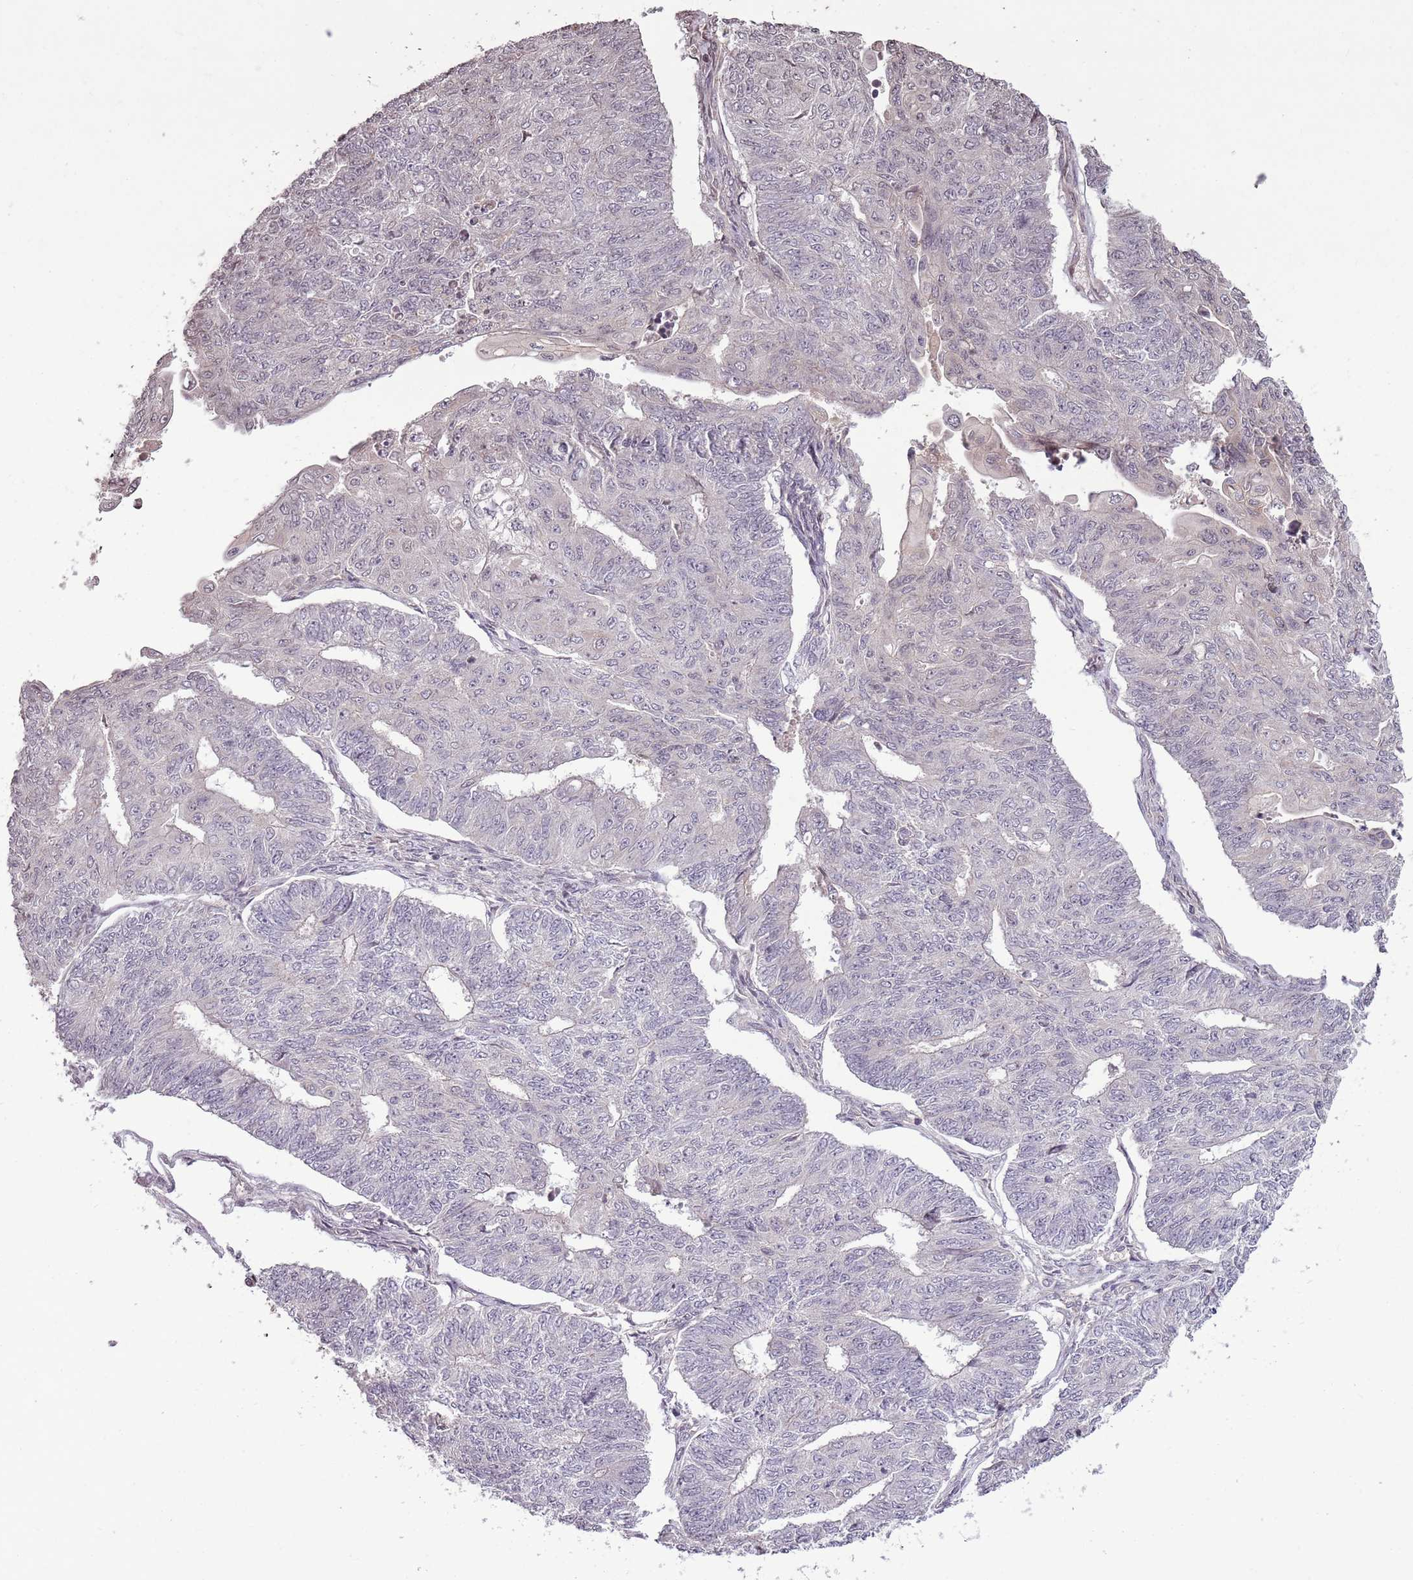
{"staining": {"intensity": "negative", "quantity": "none", "location": "none"}, "tissue": "endometrial cancer", "cell_type": "Tumor cells", "image_type": "cancer", "snomed": [{"axis": "morphology", "description": "Adenocarcinoma, NOS"}, {"axis": "topography", "description": "Endometrium"}], "caption": "This image is of endometrial adenocarcinoma stained with immunohistochemistry (IHC) to label a protein in brown with the nuclei are counter-stained blue. There is no staining in tumor cells.", "gene": "CAPN9", "patient": {"sex": "female", "age": 32}}